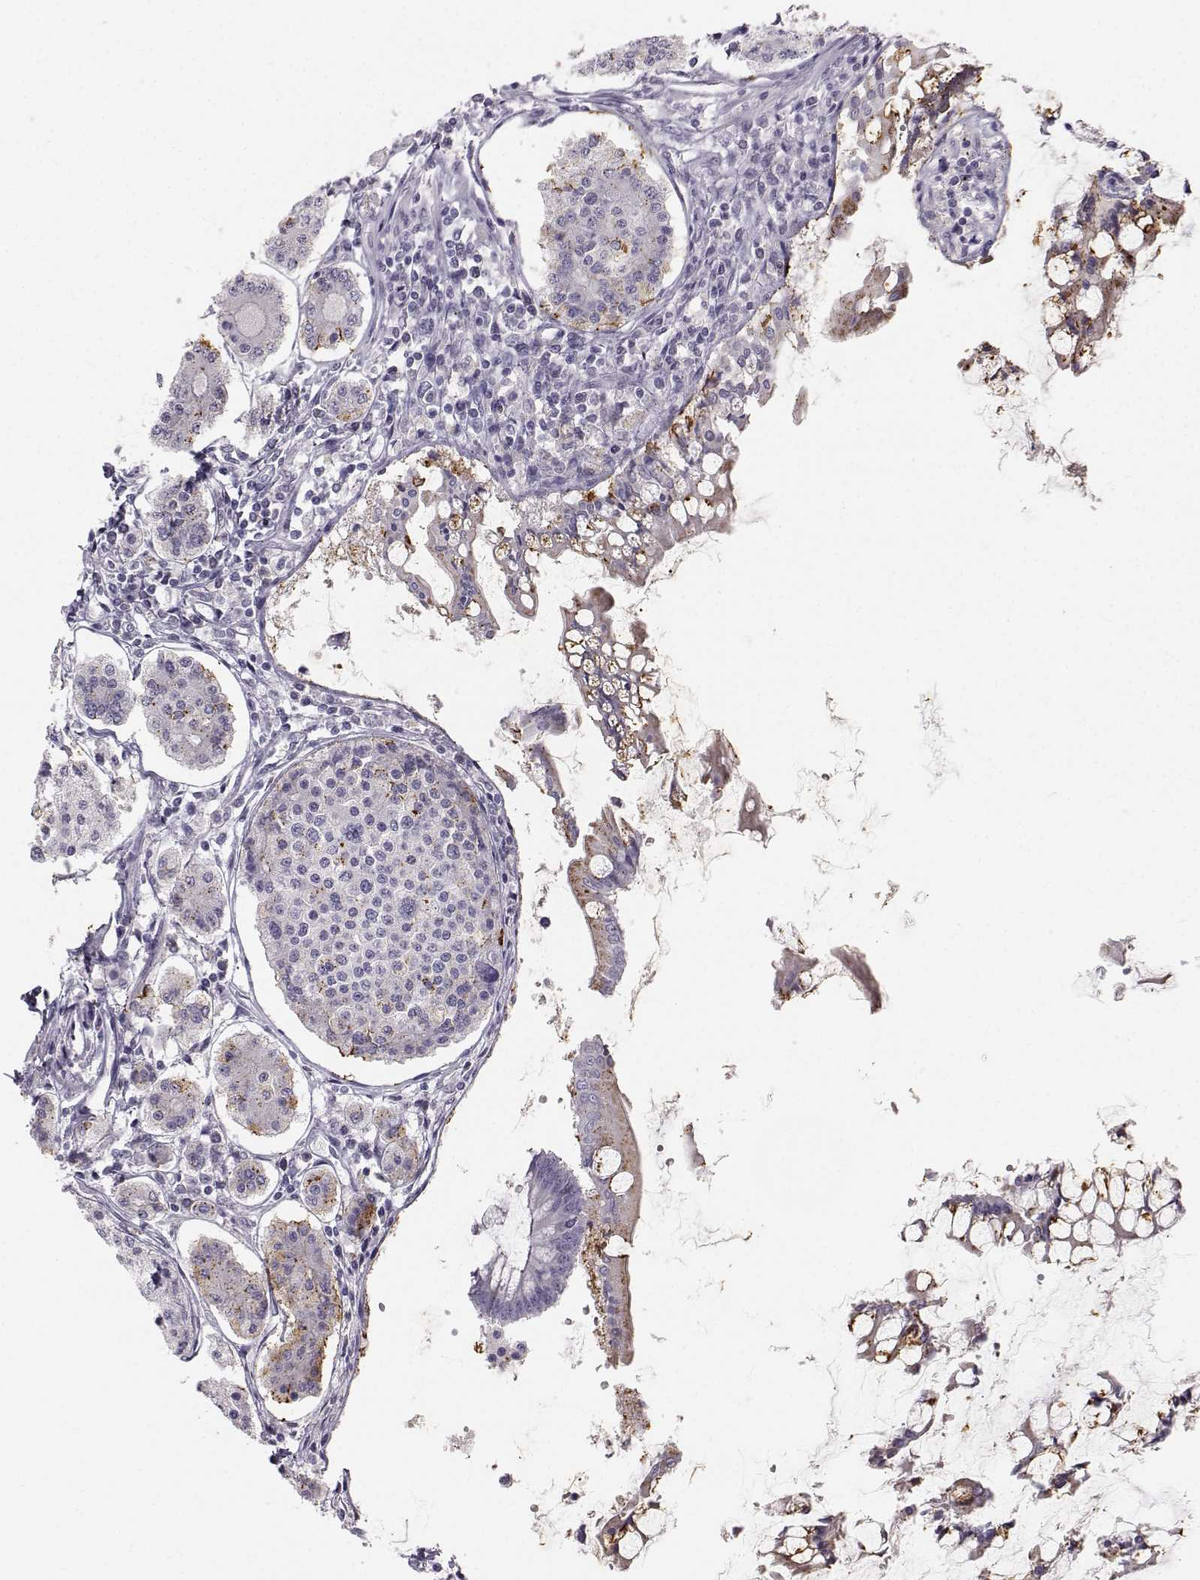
{"staining": {"intensity": "weak", "quantity": "<25%", "location": "cytoplasmic/membranous"}, "tissue": "carcinoid", "cell_type": "Tumor cells", "image_type": "cancer", "snomed": [{"axis": "morphology", "description": "Carcinoid, malignant, NOS"}, {"axis": "topography", "description": "Small intestine"}], "caption": "Immunohistochemistry (IHC) image of malignant carcinoid stained for a protein (brown), which demonstrates no positivity in tumor cells.", "gene": "ZNF185", "patient": {"sex": "female", "age": 65}}